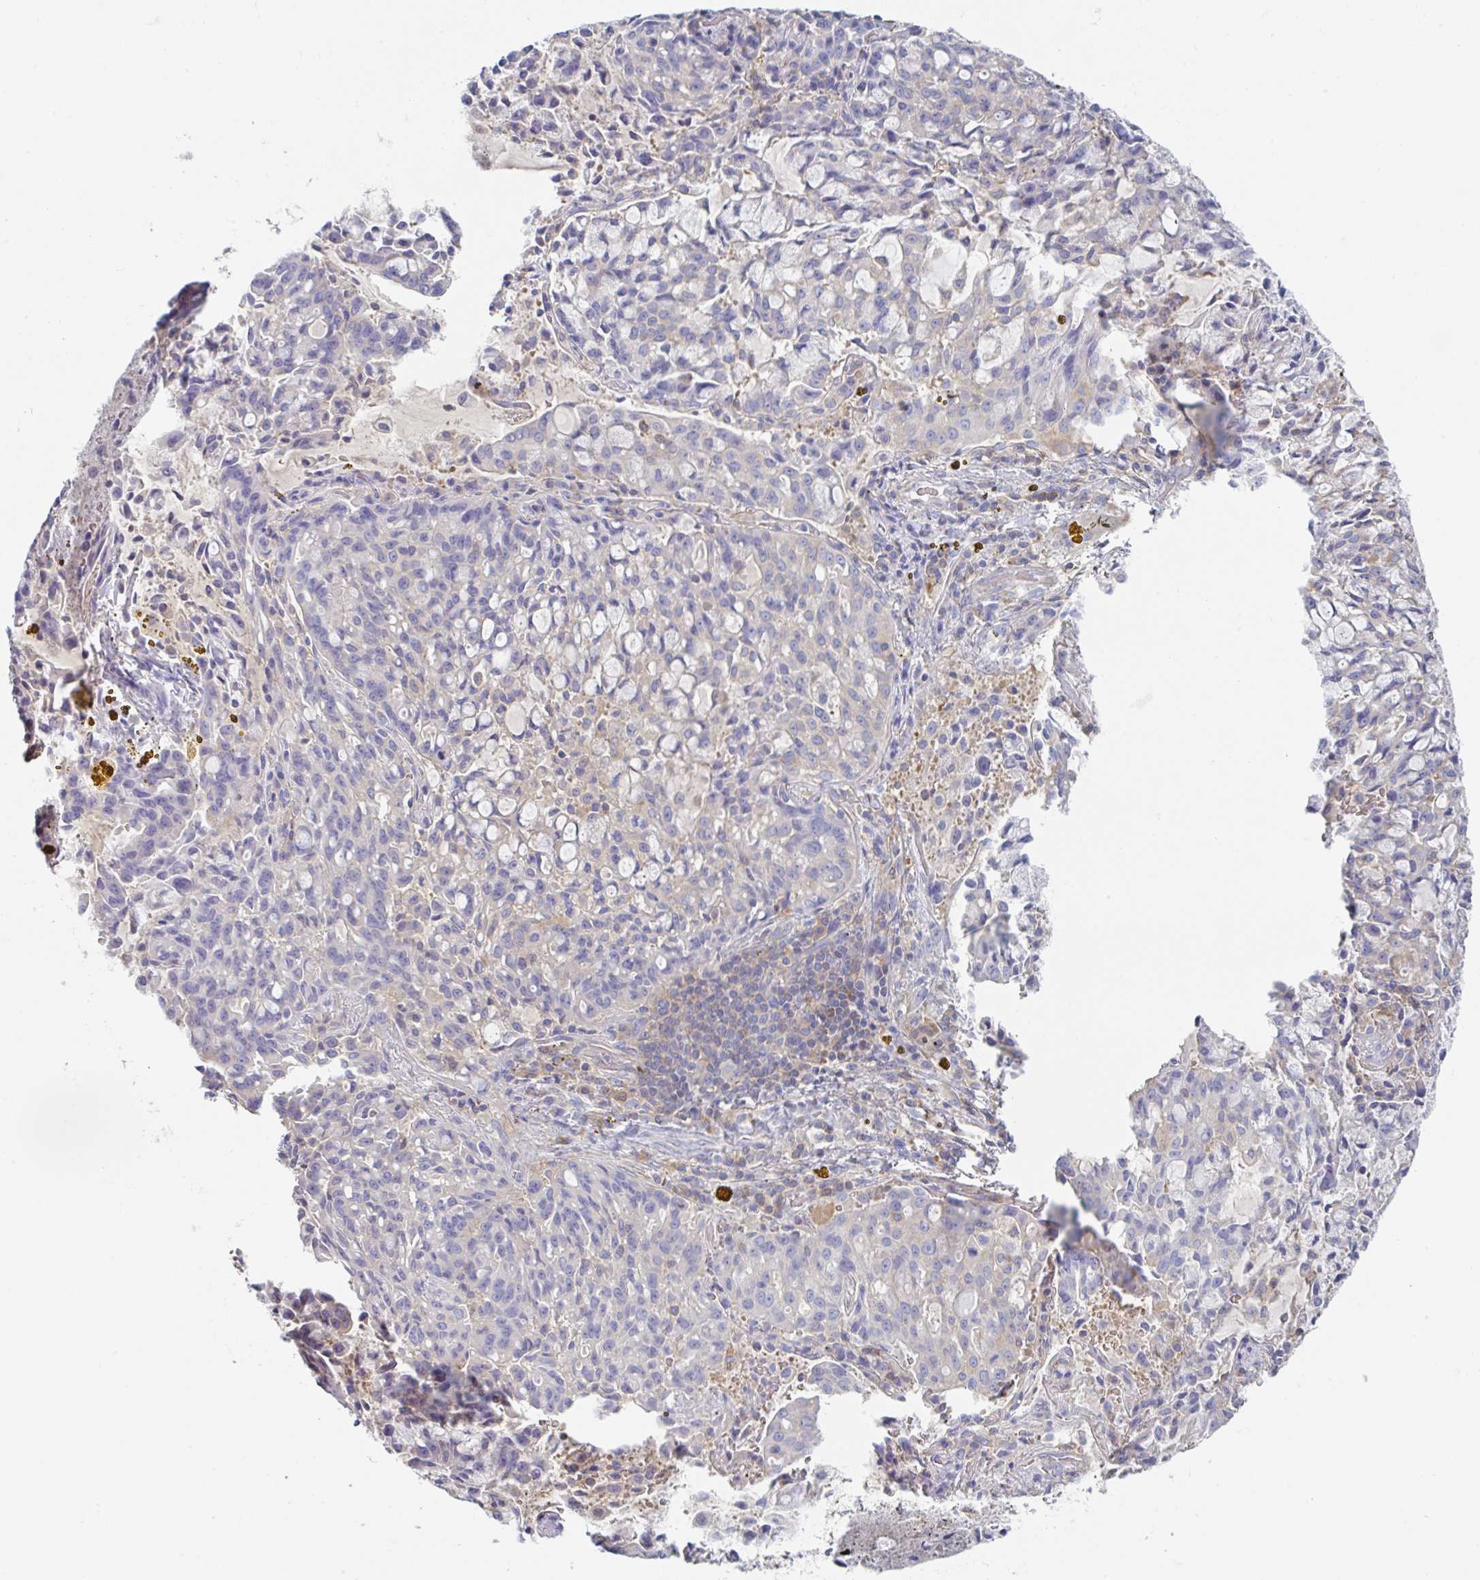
{"staining": {"intensity": "negative", "quantity": "none", "location": "none"}, "tissue": "lung cancer", "cell_type": "Tumor cells", "image_type": "cancer", "snomed": [{"axis": "morphology", "description": "Adenocarcinoma, NOS"}, {"axis": "topography", "description": "Lung"}], "caption": "Human lung cancer stained for a protein using immunohistochemistry demonstrates no expression in tumor cells.", "gene": "AMPD2", "patient": {"sex": "female", "age": 44}}